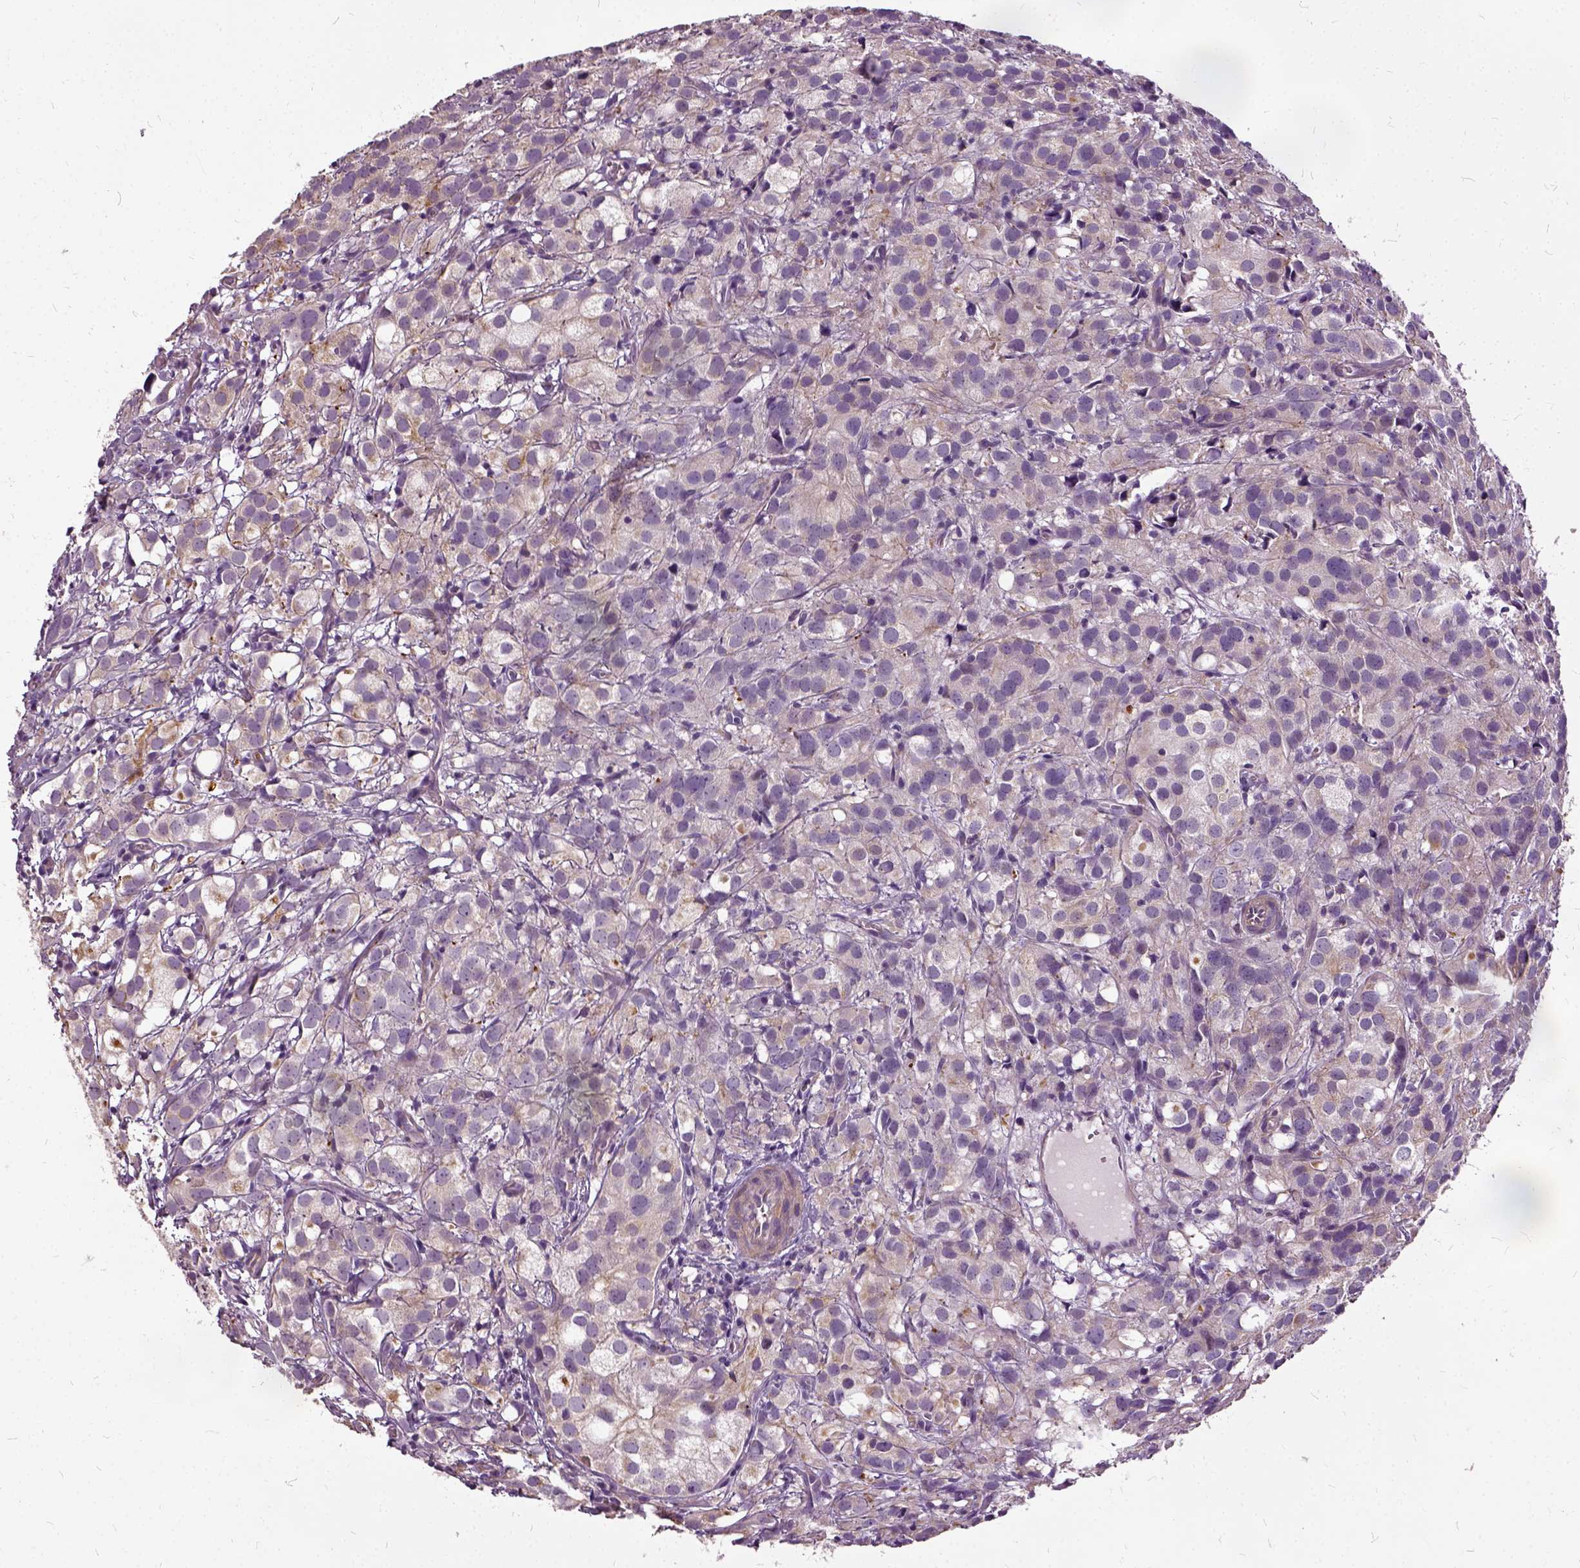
{"staining": {"intensity": "negative", "quantity": "none", "location": "none"}, "tissue": "prostate cancer", "cell_type": "Tumor cells", "image_type": "cancer", "snomed": [{"axis": "morphology", "description": "Adenocarcinoma, High grade"}, {"axis": "topography", "description": "Prostate"}], "caption": "A histopathology image of human adenocarcinoma (high-grade) (prostate) is negative for staining in tumor cells.", "gene": "ILRUN", "patient": {"sex": "male", "age": 86}}